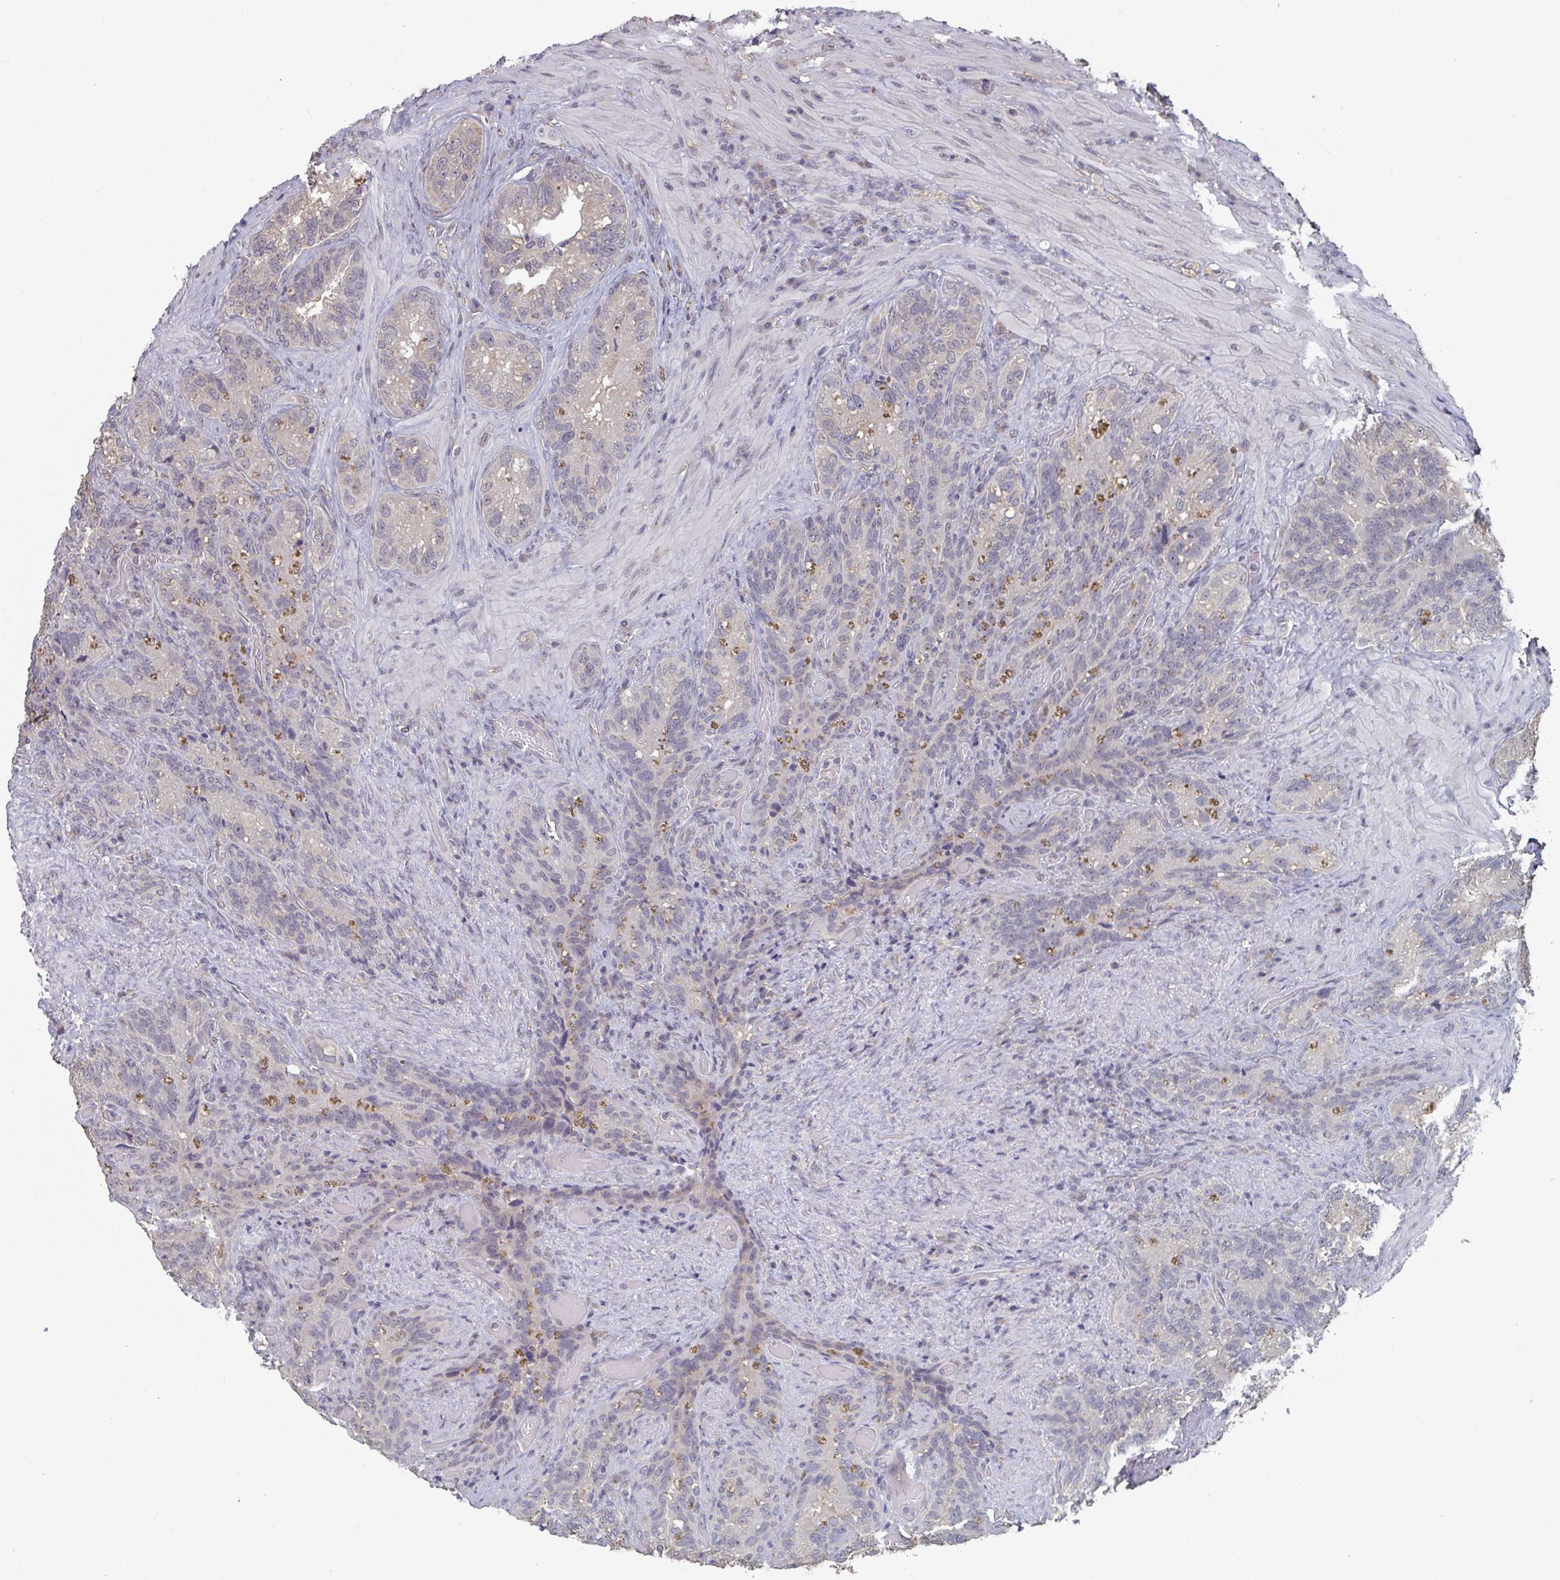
{"staining": {"intensity": "negative", "quantity": "none", "location": "none"}, "tissue": "seminal vesicle", "cell_type": "Glandular cells", "image_type": "normal", "snomed": [{"axis": "morphology", "description": "Normal tissue, NOS"}, {"axis": "topography", "description": "Seminal veicle"}], "caption": "This histopathology image is of unremarkable seminal vesicle stained with IHC to label a protein in brown with the nuclei are counter-stained blue. There is no staining in glandular cells. (Stains: DAB immunohistochemistry (IHC) with hematoxylin counter stain, Microscopy: brightfield microscopy at high magnification).", "gene": "LIX1", "patient": {"sex": "male", "age": 68}}